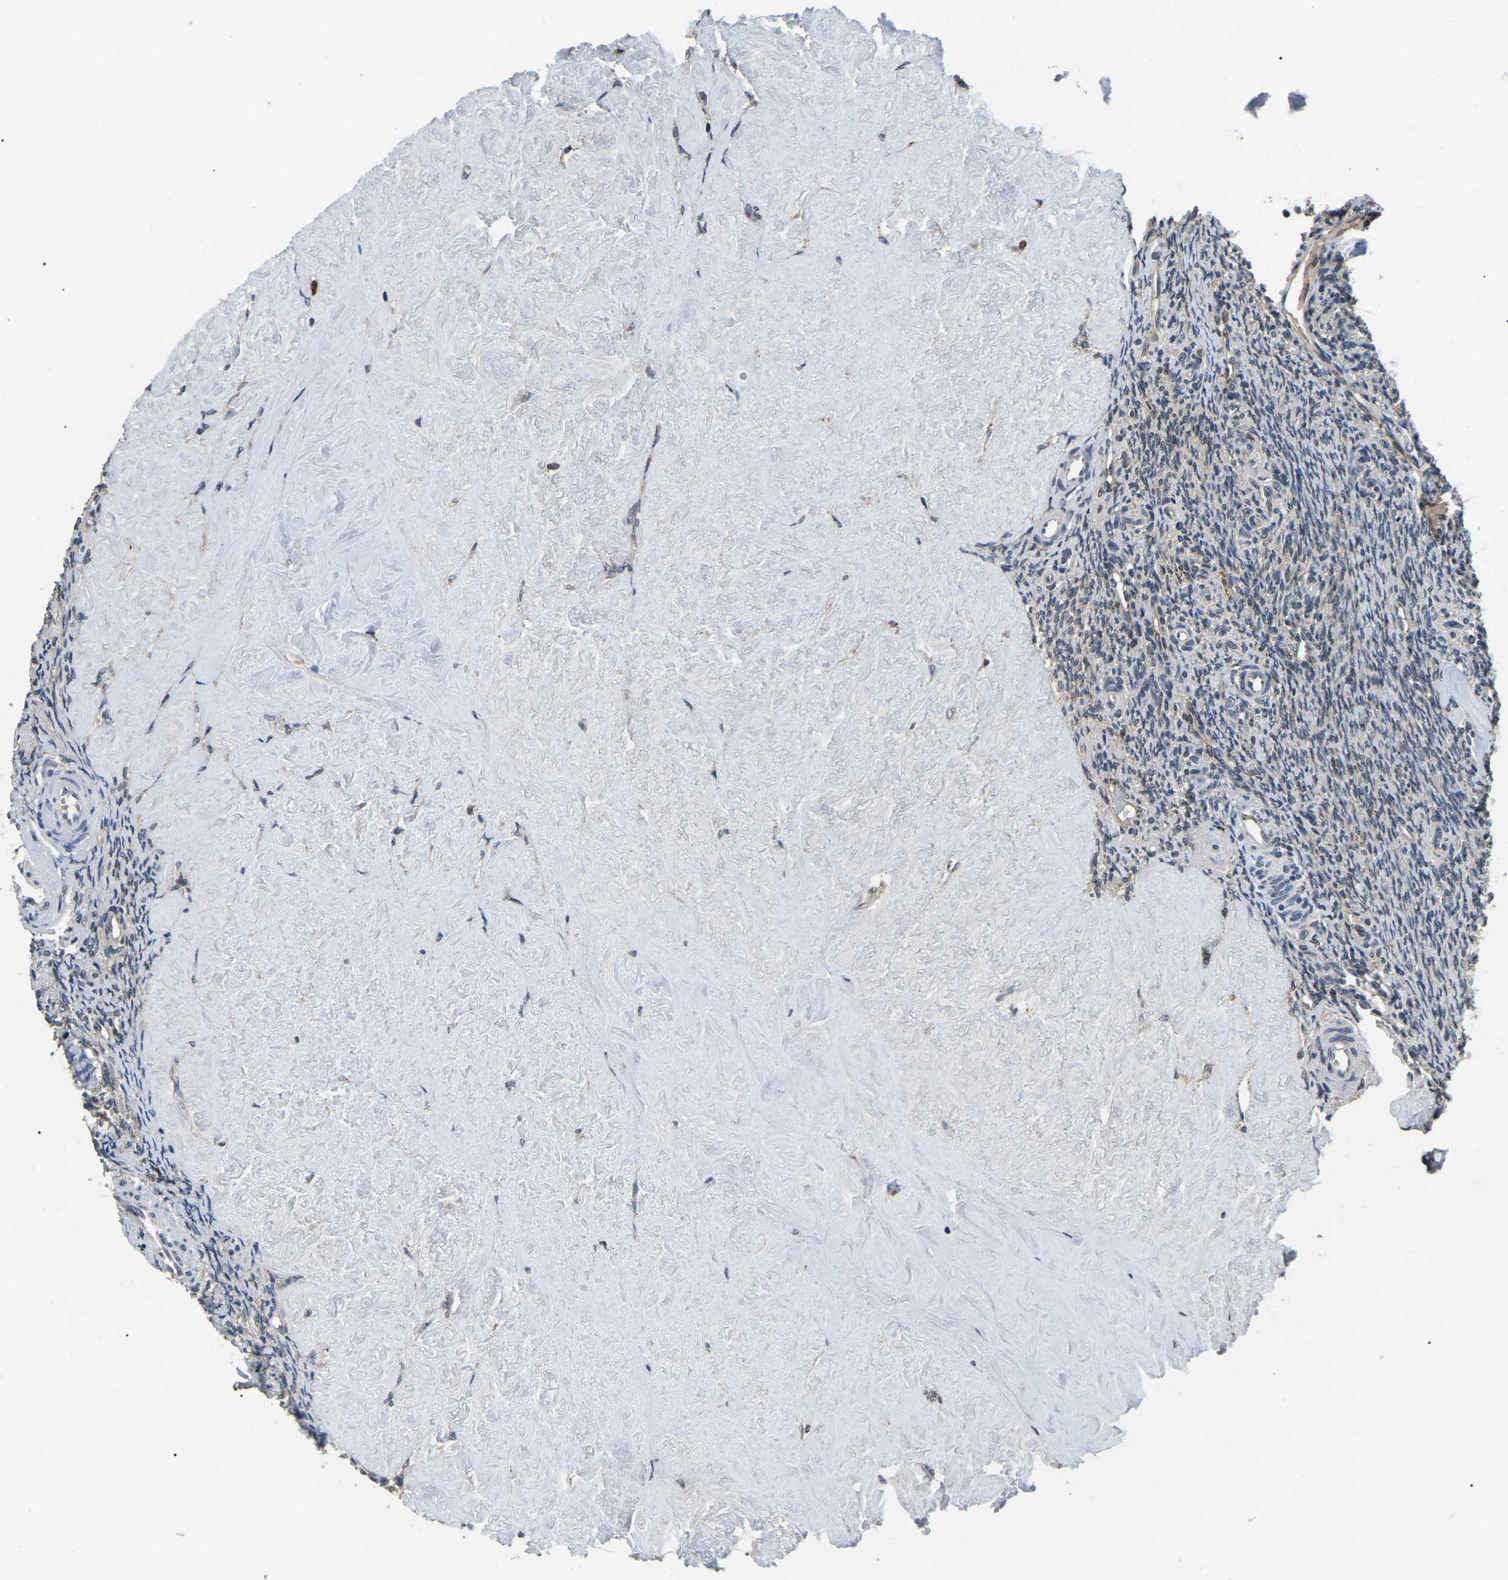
{"staining": {"intensity": "moderate", "quantity": "<25%", "location": "nuclear"}, "tissue": "ovary", "cell_type": "Ovarian stroma cells", "image_type": "normal", "snomed": [{"axis": "morphology", "description": "Normal tissue, NOS"}, {"axis": "topography", "description": "Ovary"}], "caption": "Moderate nuclear staining is identified in approximately <25% of ovarian stroma cells in benign ovary. (IHC, brightfield microscopy, high magnification).", "gene": "RBM28", "patient": {"sex": "female", "age": 41}}